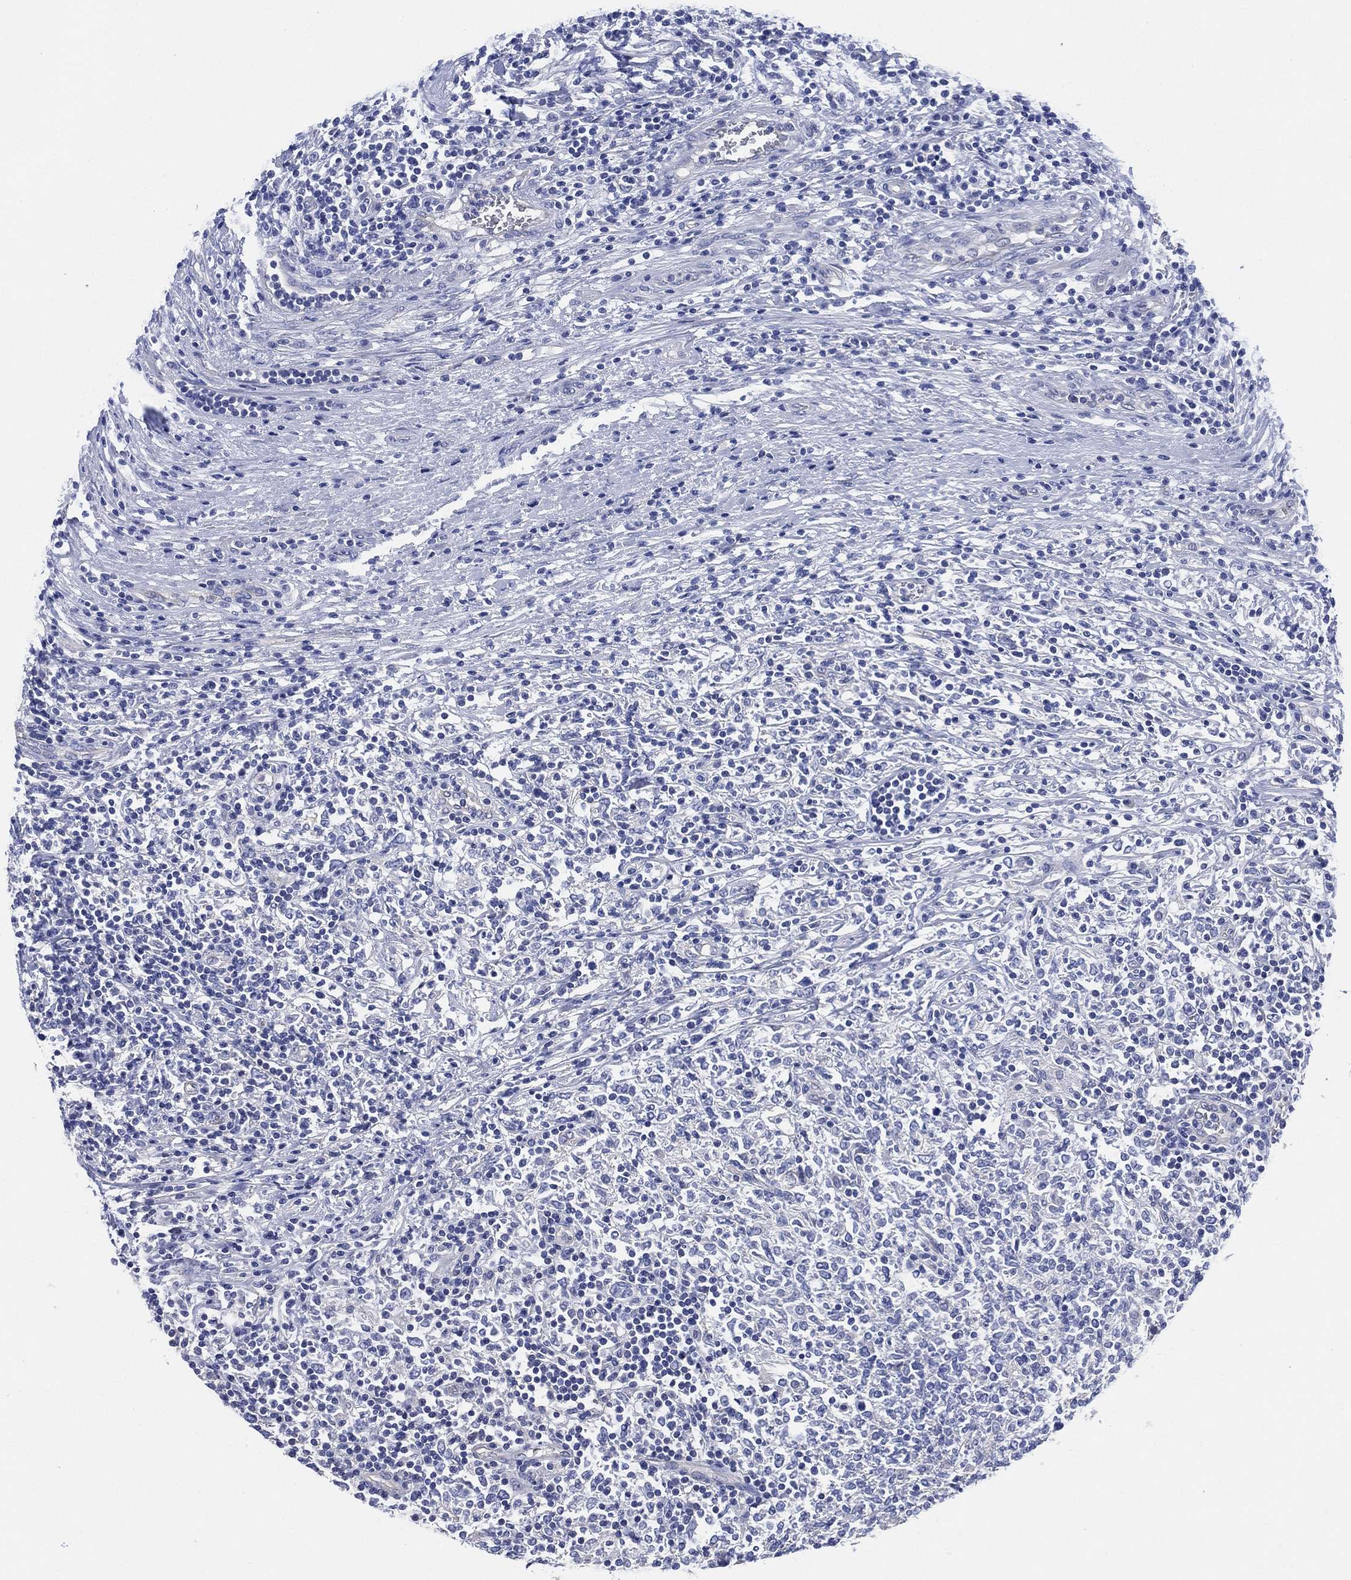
{"staining": {"intensity": "negative", "quantity": "none", "location": "none"}, "tissue": "lymphoma", "cell_type": "Tumor cells", "image_type": "cancer", "snomed": [{"axis": "morphology", "description": "Malignant lymphoma, non-Hodgkin's type, High grade"}, {"axis": "topography", "description": "Lymph node"}], "caption": "Immunohistochemical staining of human malignant lymphoma, non-Hodgkin's type (high-grade) exhibits no significant expression in tumor cells. The staining was performed using DAB to visualize the protein expression in brown, while the nuclei were stained in blue with hematoxylin (Magnification: 20x).", "gene": "CCDC70", "patient": {"sex": "female", "age": 84}}